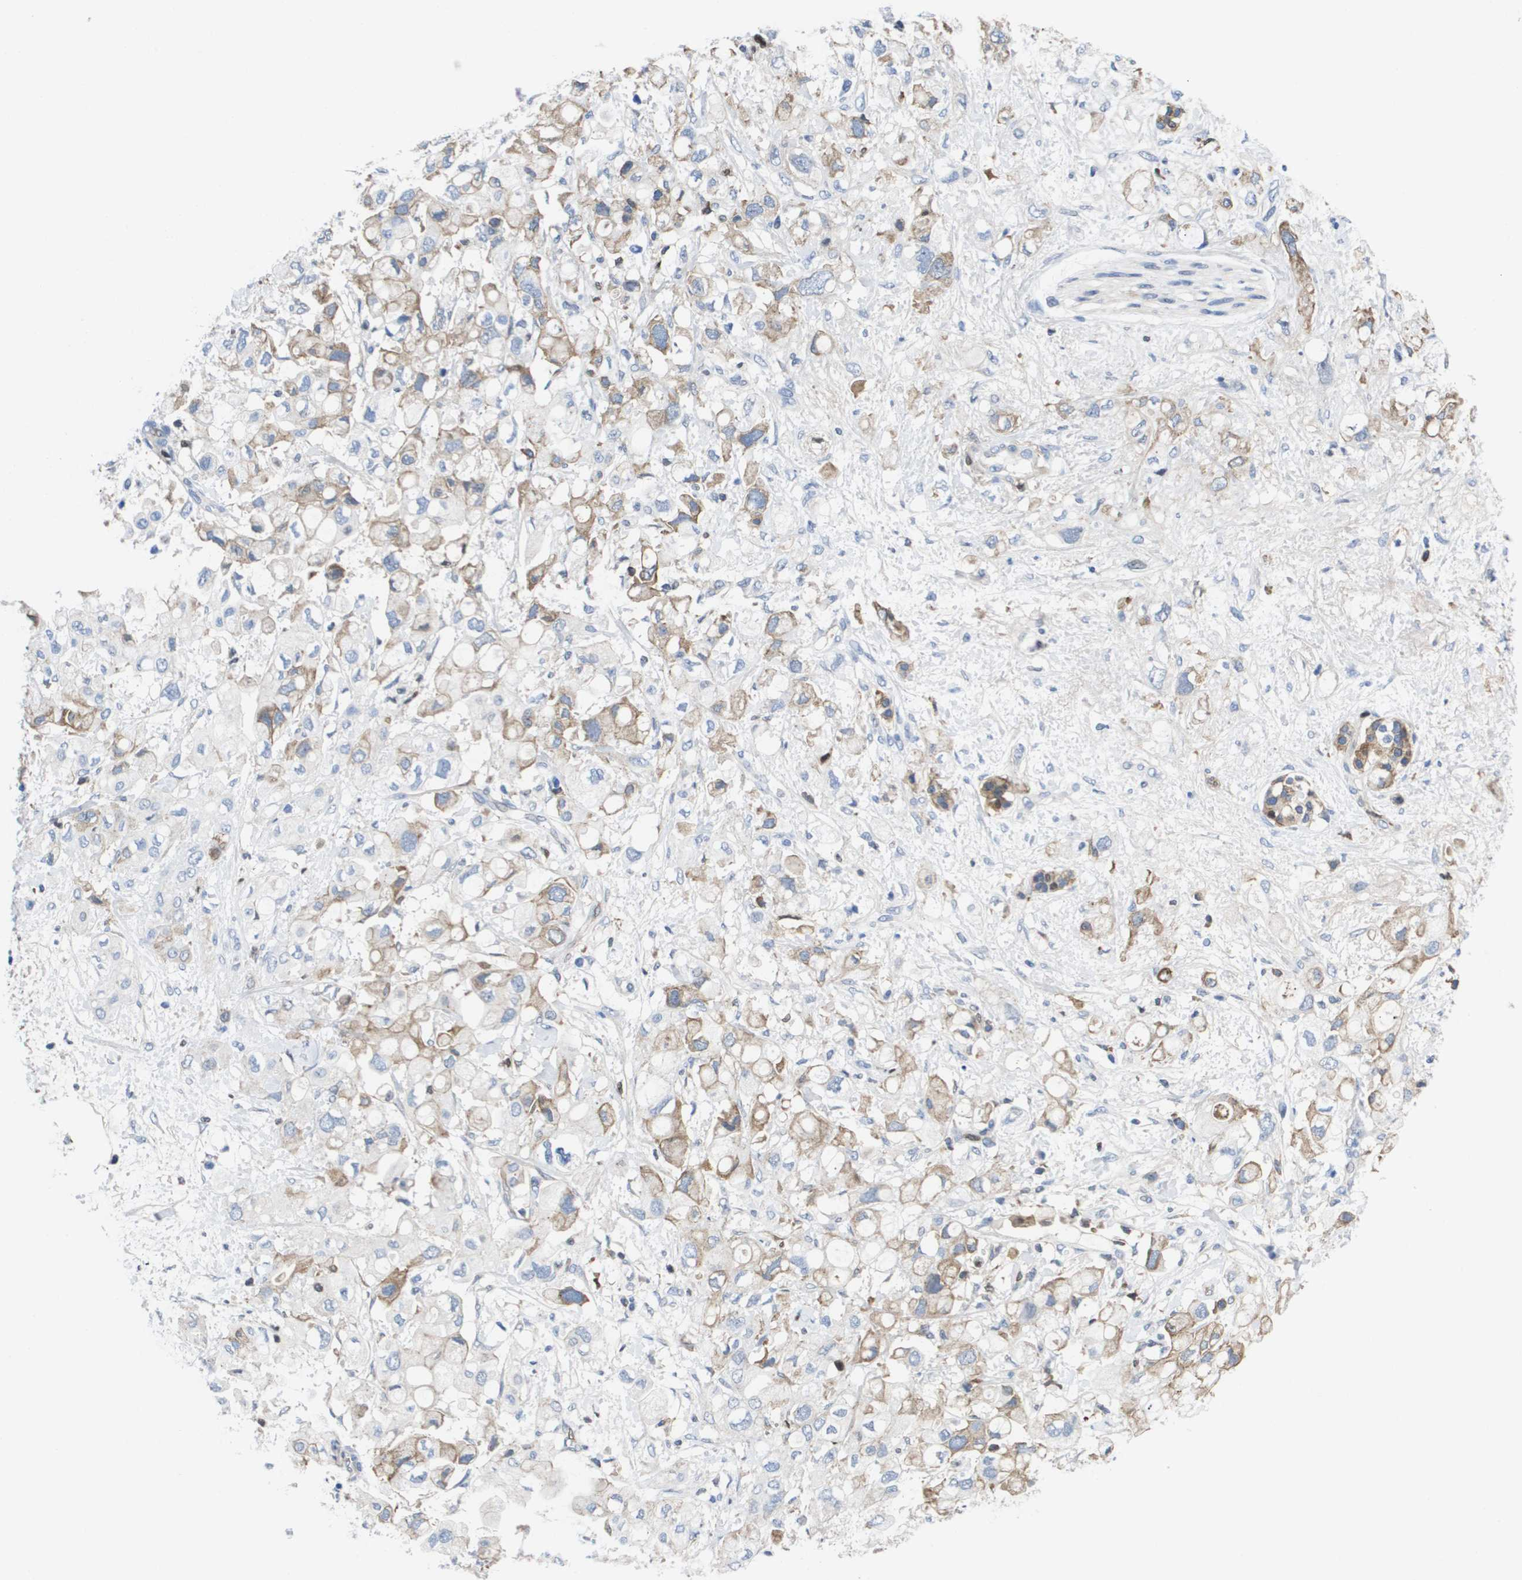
{"staining": {"intensity": "weak", "quantity": "25%-75%", "location": "cytoplasmic/membranous"}, "tissue": "pancreatic cancer", "cell_type": "Tumor cells", "image_type": "cancer", "snomed": [{"axis": "morphology", "description": "Adenocarcinoma, NOS"}, {"axis": "topography", "description": "Pancreas"}], "caption": "Tumor cells display low levels of weak cytoplasmic/membranous staining in about 25%-75% of cells in pancreatic cancer (adenocarcinoma).", "gene": "SERPINC1", "patient": {"sex": "female", "age": 56}}